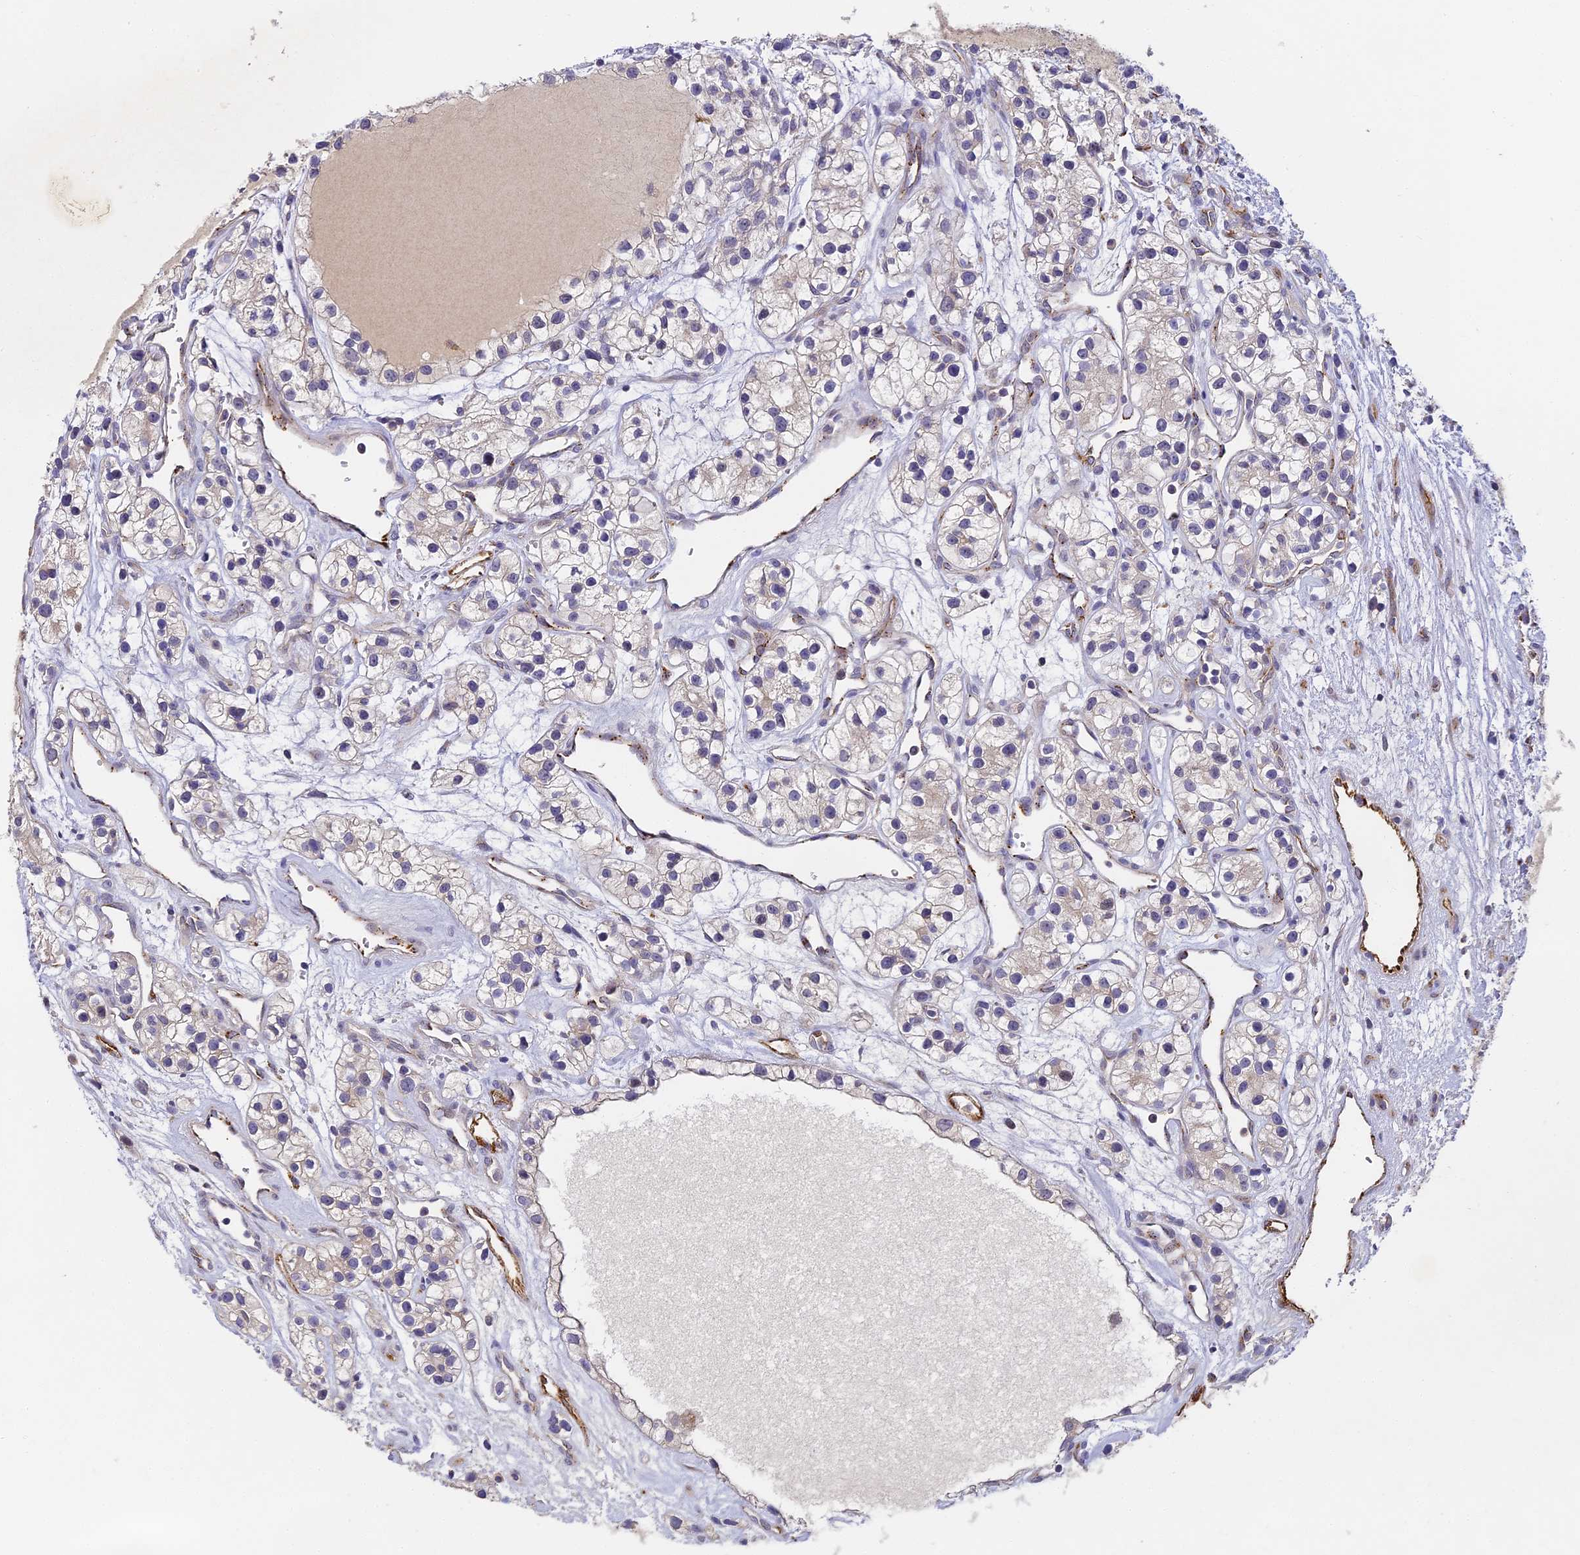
{"staining": {"intensity": "negative", "quantity": "none", "location": "none"}, "tissue": "renal cancer", "cell_type": "Tumor cells", "image_type": "cancer", "snomed": [{"axis": "morphology", "description": "Adenocarcinoma, NOS"}, {"axis": "topography", "description": "Kidney"}], "caption": "IHC micrograph of neoplastic tissue: renal cancer (adenocarcinoma) stained with DAB (3,3'-diaminobenzidine) demonstrates no significant protein positivity in tumor cells.", "gene": "DNAAF10", "patient": {"sex": "female", "age": 57}}